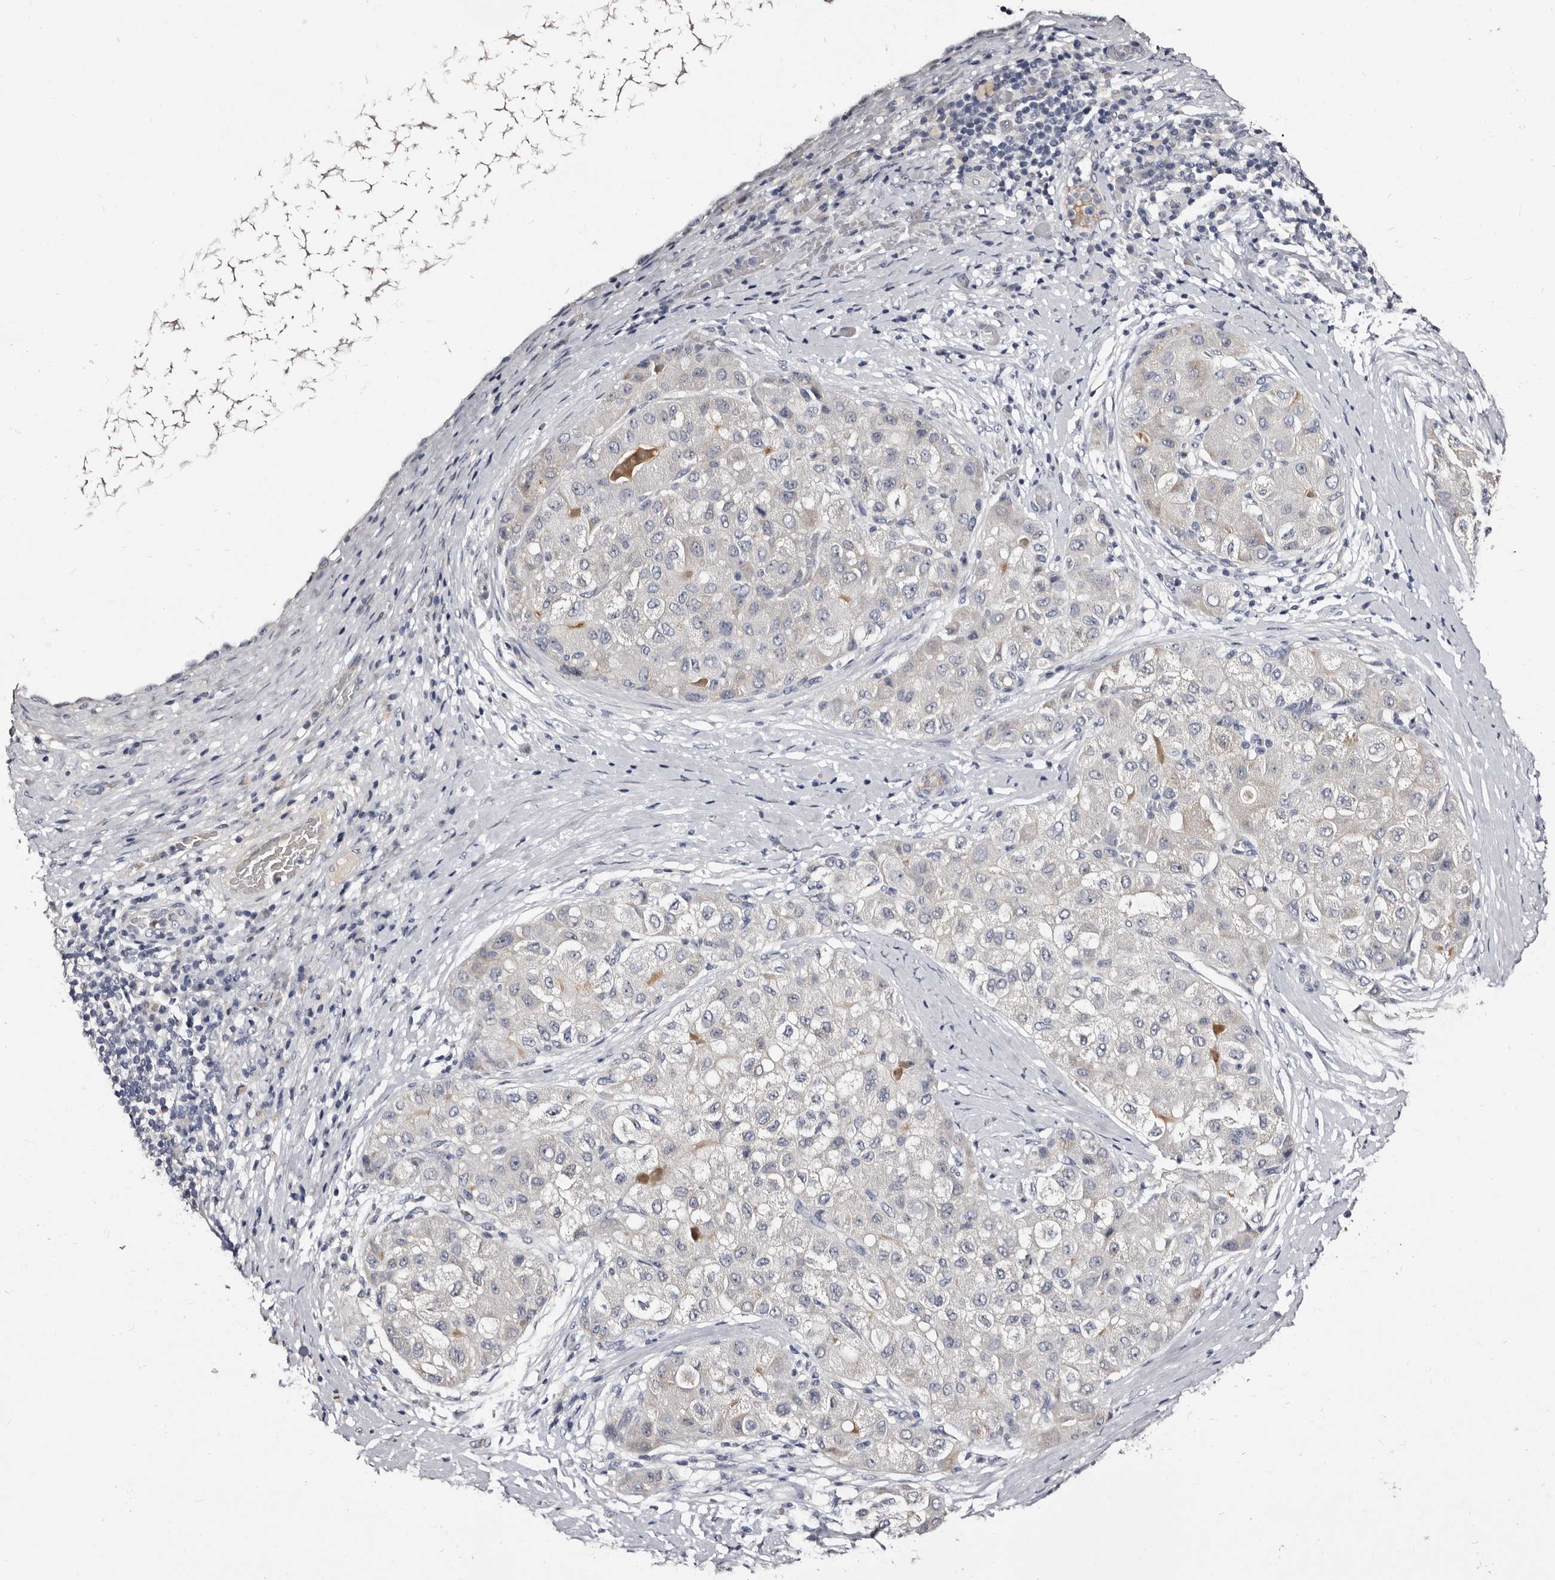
{"staining": {"intensity": "negative", "quantity": "none", "location": "none"}, "tissue": "liver cancer", "cell_type": "Tumor cells", "image_type": "cancer", "snomed": [{"axis": "morphology", "description": "Carcinoma, Hepatocellular, NOS"}, {"axis": "topography", "description": "Liver"}], "caption": "IHC photomicrograph of hepatocellular carcinoma (liver) stained for a protein (brown), which shows no staining in tumor cells.", "gene": "BPGM", "patient": {"sex": "male", "age": 80}}